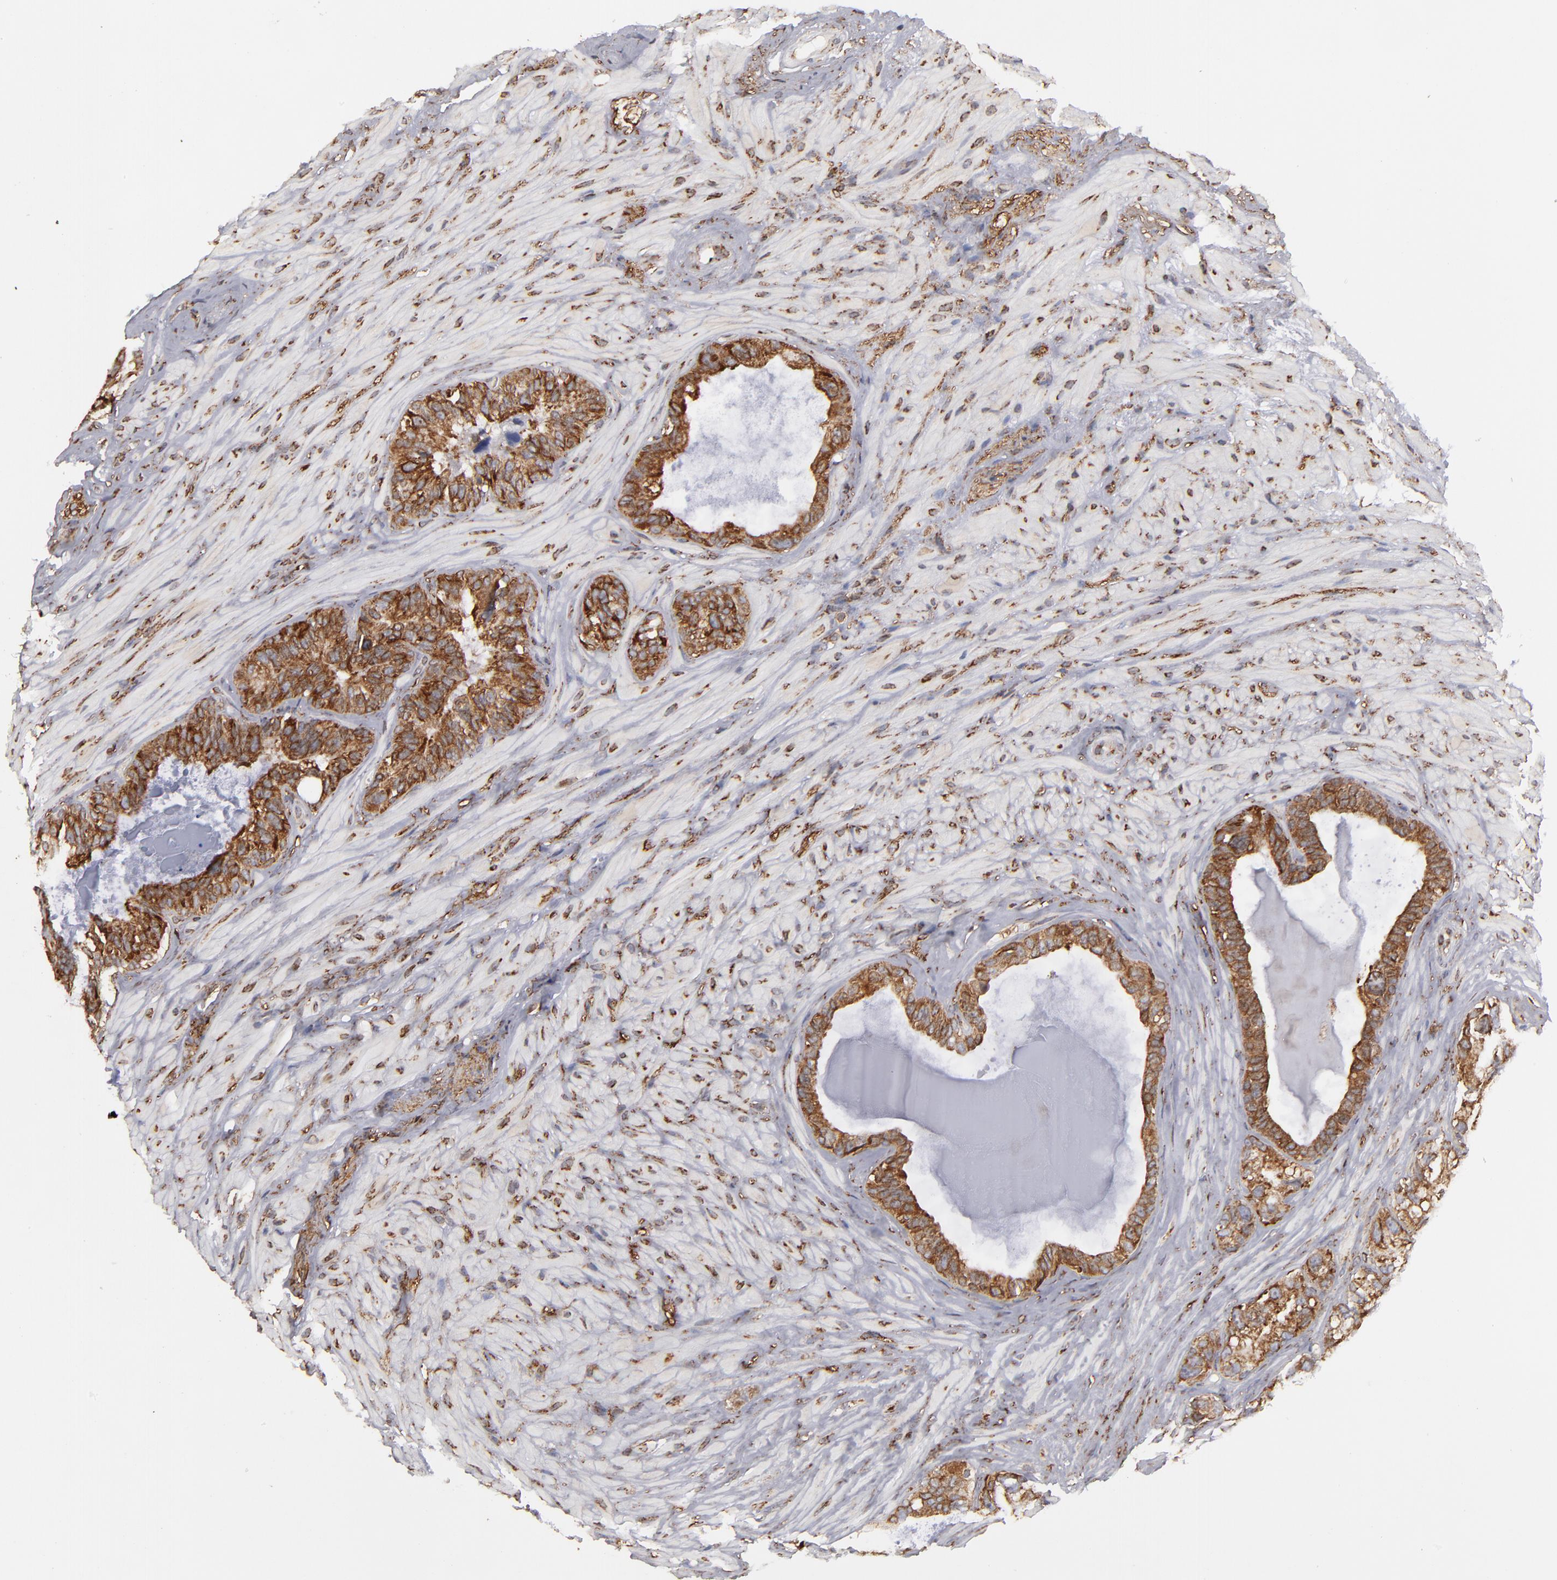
{"staining": {"intensity": "strong", "quantity": ">75%", "location": "cytoplasmic/membranous"}, "tissue": "seminal vesicle", "cell_type": "Glandular cells", "image_type": "normal", "snomed": [{"axis": "morphology", "description": "Normal tissue, NOS"}, {"axis": "topography", "description": "Seminal veicle"}], "caption": "This image exhibits IHC staining of unremarkable human seminal vesicle, with high strong cytoplasmic/membranous staining in about >75% of glandular cells.", "gene": "KTN1", "patient": {"sex": "male", "age": 63}}